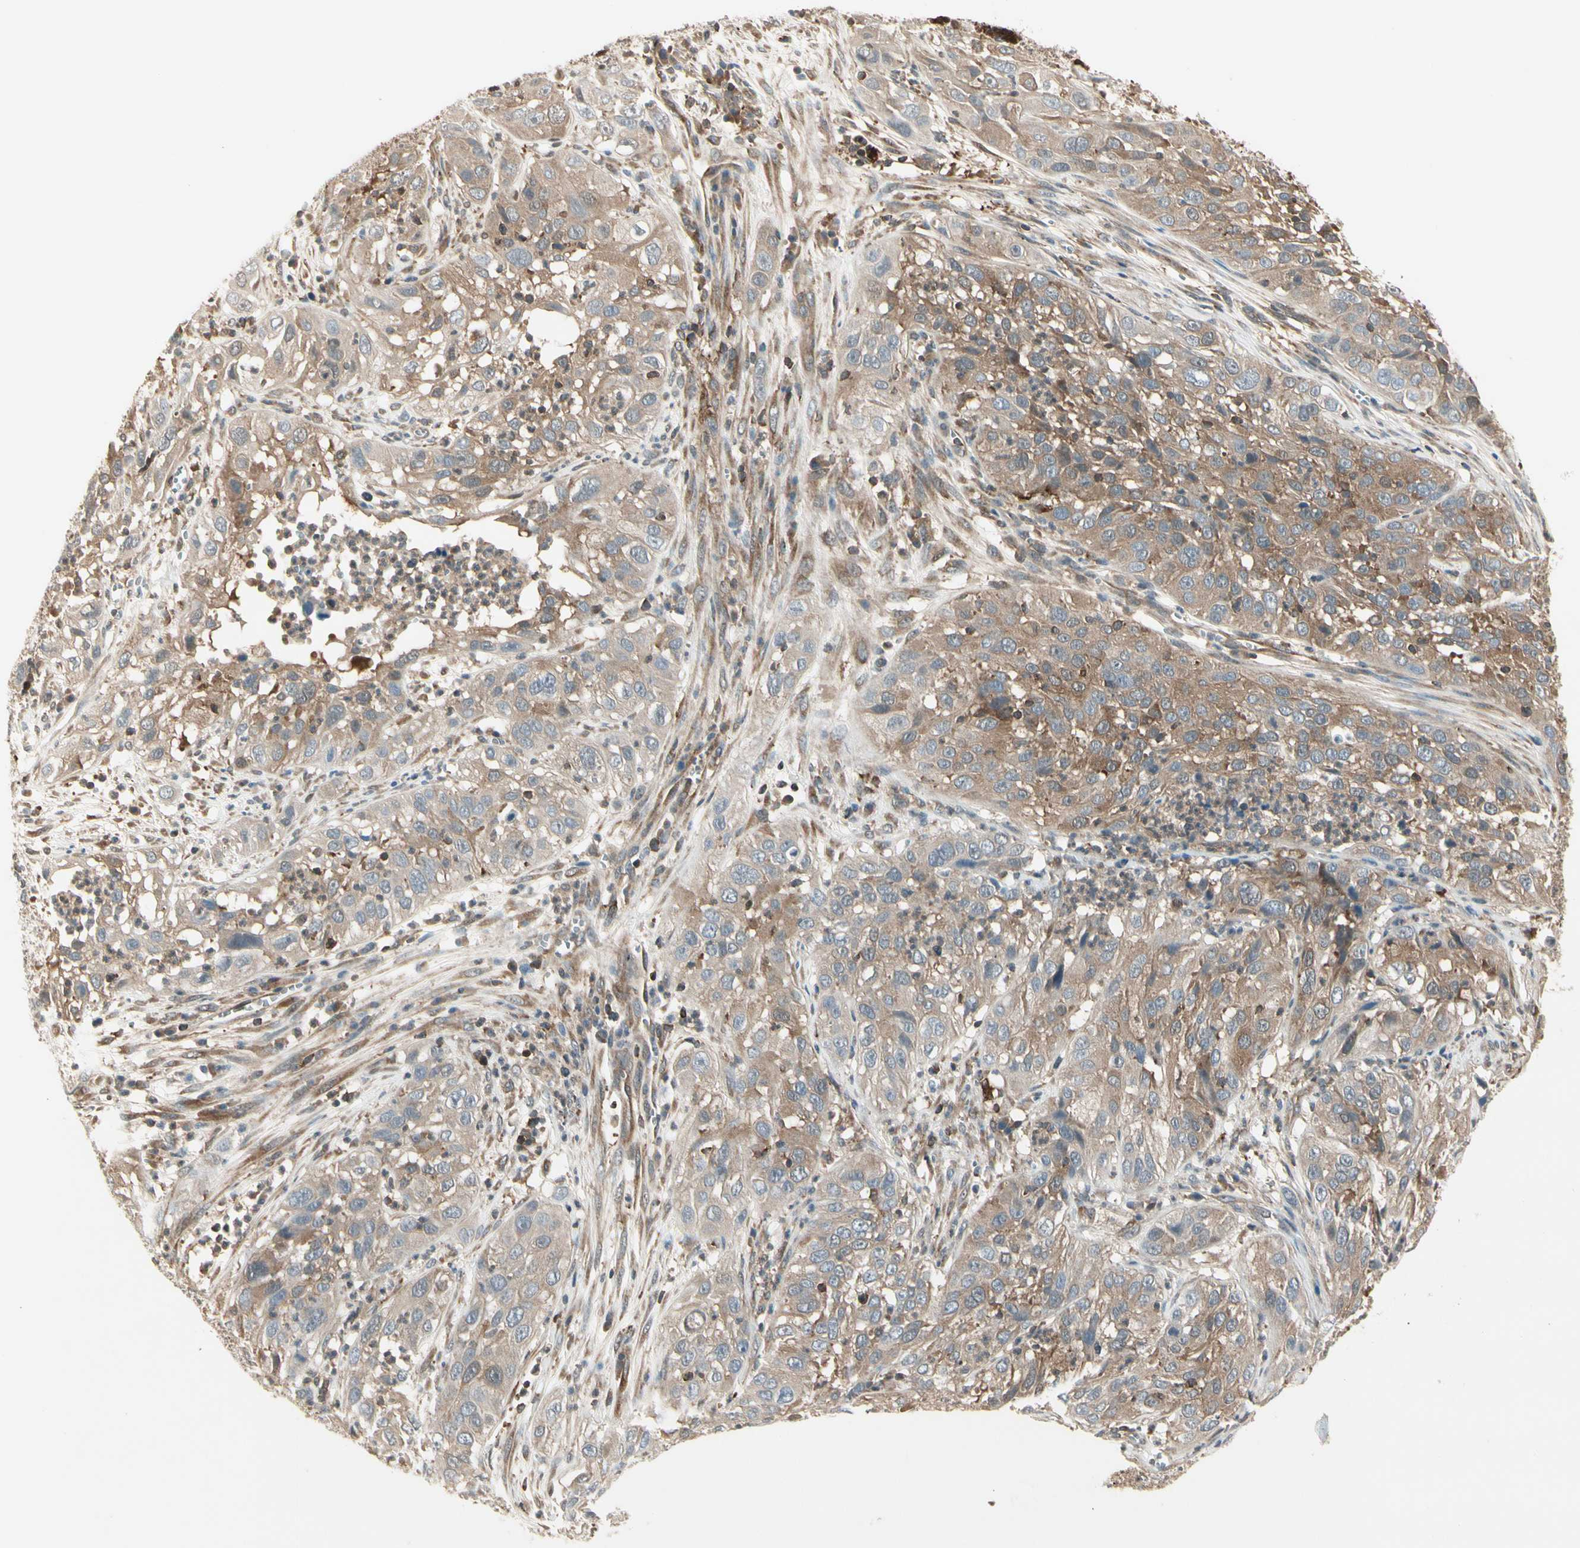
{"staining": {"intensity": "moderate", "quantity": ">75%", "location": "cytoplasmic/membranous"}, "tissue": "cervical cancer", "cell_type": "Tumor cells", "image_type": "cancer", "snomed": [{"axis": "morphology", "description": "Squamous cell carcinoma, NOS"}, {"axis": "topography", "description": "Cervix"}], "caption": "Immunohistochemical staining of human cervical squamous cell carcinoma shows medium levels of moderate cytoplasmic/membranous protein expression in approximately >75% of tumor cells. The staining was performed using DAB, with brown indicating positive protein expression. Nuclei are stained blue with hematoxylin.", "gene": "OXSR1", "patient": {"sex": "female", "age": 32}}